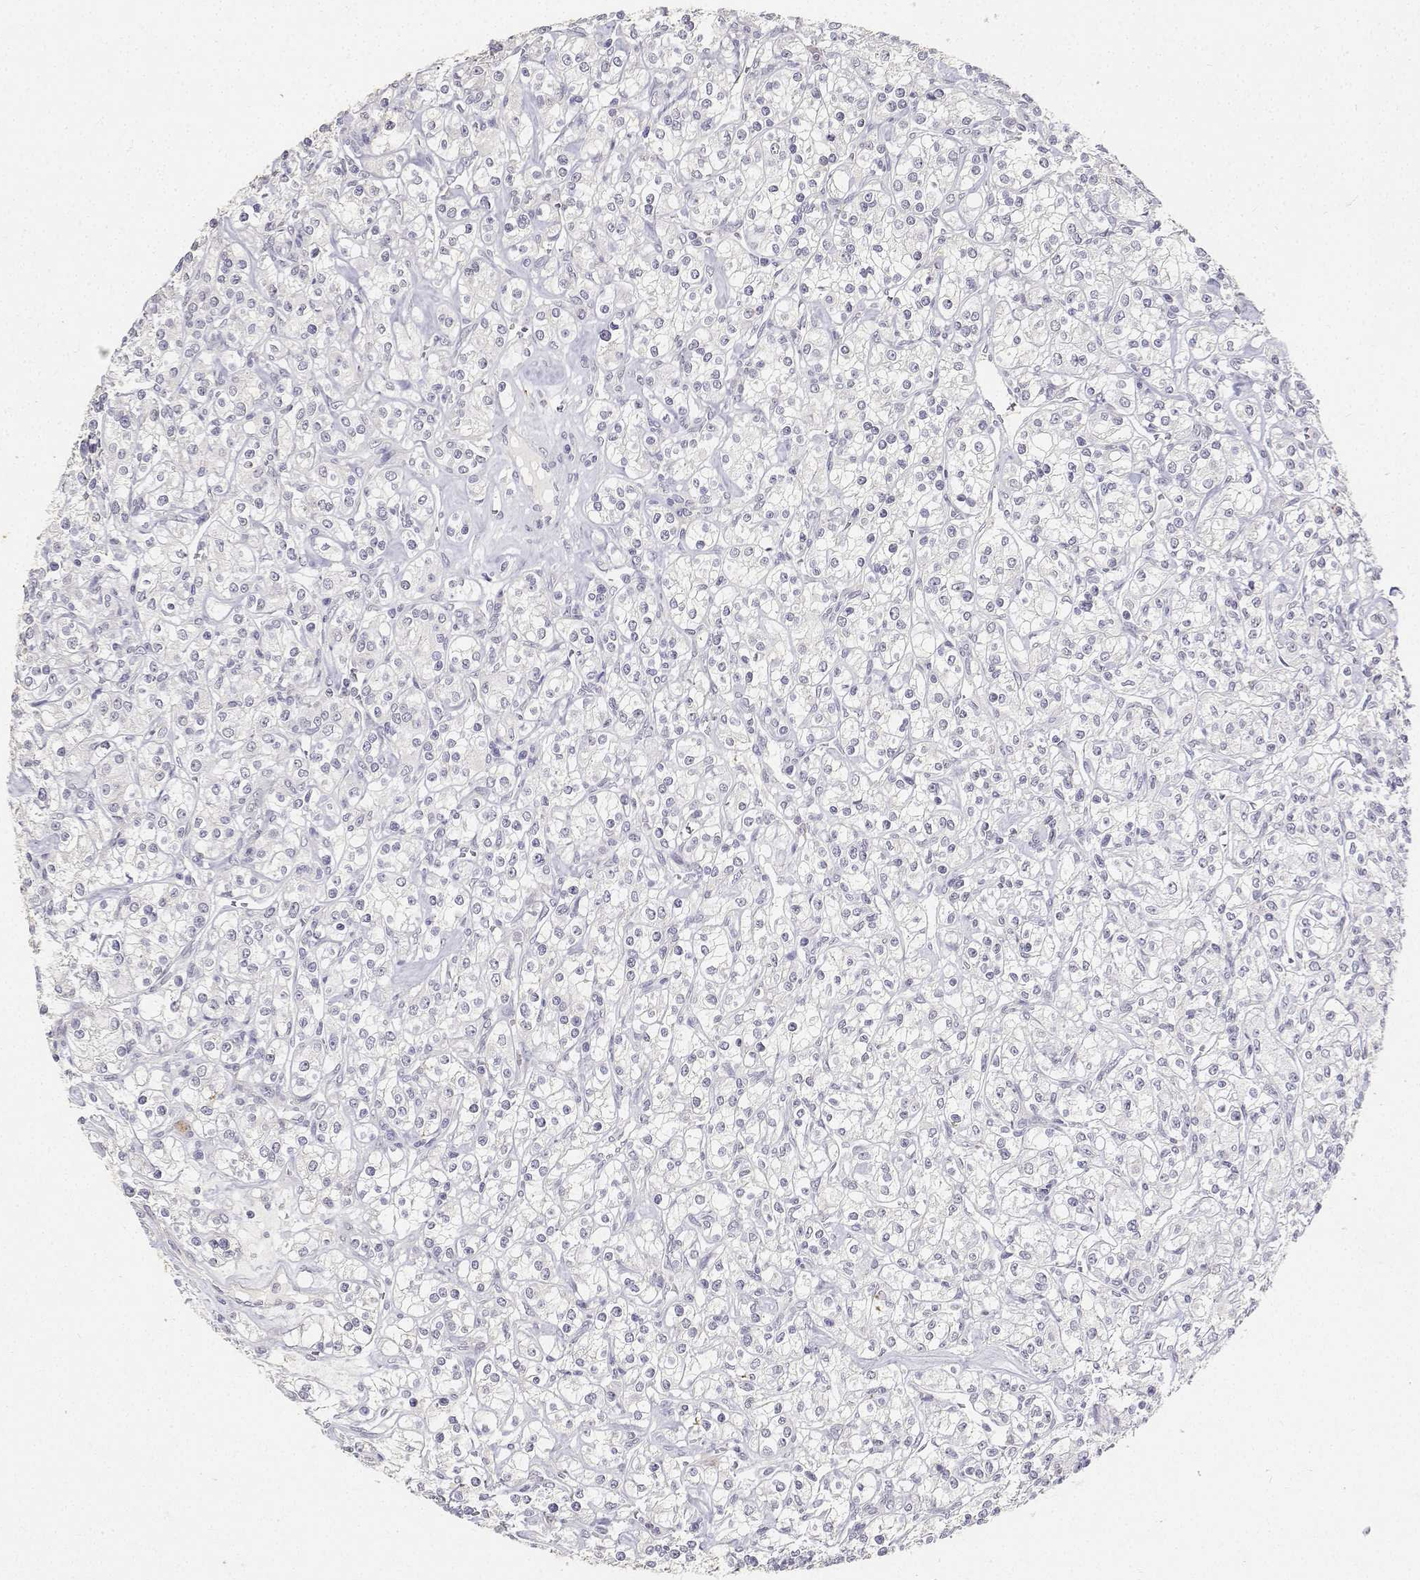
{"staining": {"intensity": "negative", "quantity": "none", "location": "none"}, "tissue": "renal cancer", "cell_type": "Tumor cells", "image_type": "cancer", "snomed": [{"axis": "morphology", "description": "Adenocarcinoma, NOS"}, {"axis": "topography", "description": "Kidney"}], "caption": "Immunohistochemistry of renal cancer (adenocarcinoma) exhibits no positivity in tumor cells.", "gene": "PAEP", "patient": {"sex": "male", "age": 77}}